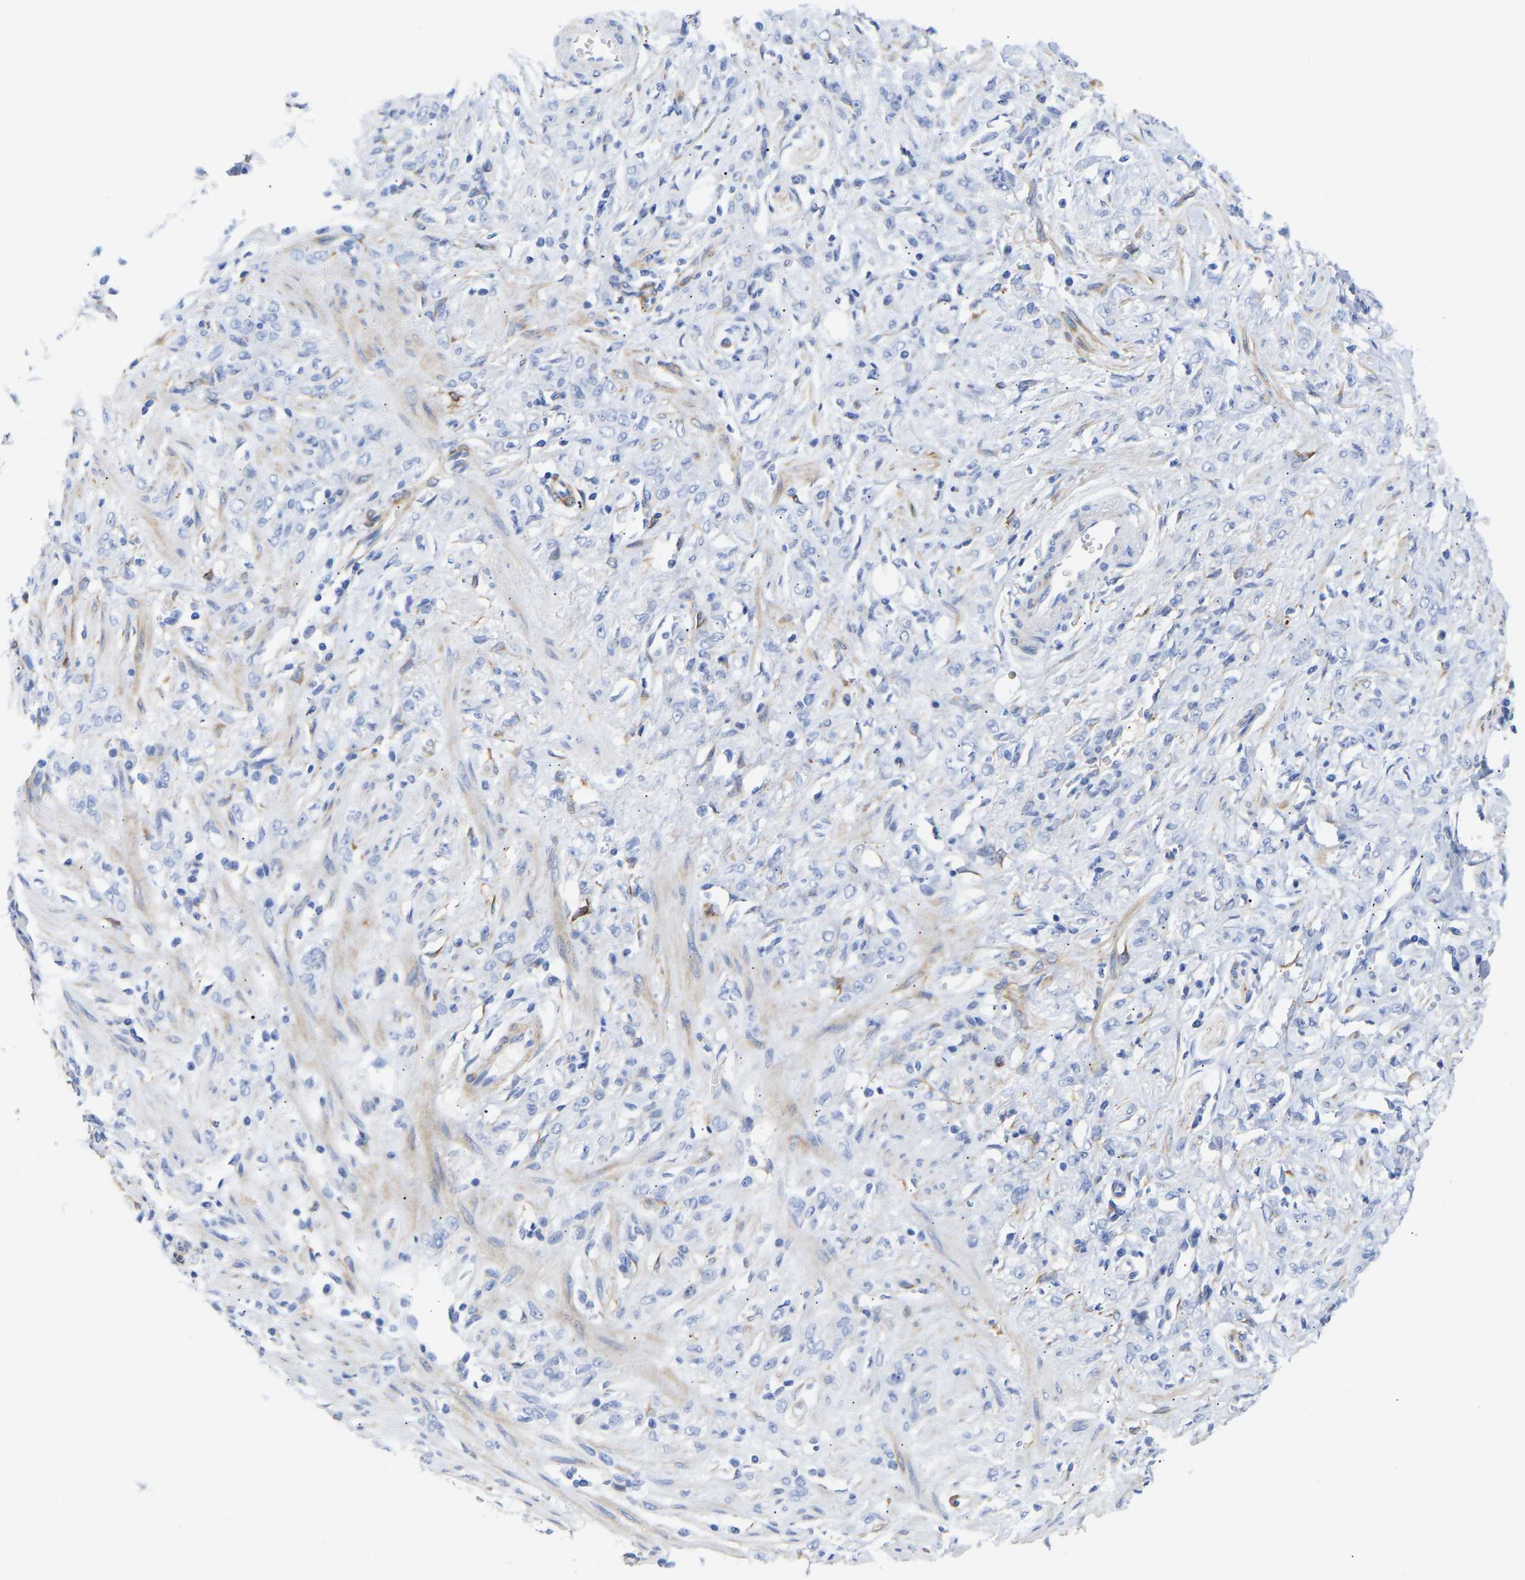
{"staining": {"intensity": "negative", "quantity": "none", "location": "none"}, "tissue": "stomach cancer", "cell_type": "Tumor cells", "image_type": "cancer", "snomed": [{"axis": "morphology", "description": "Normal tissue, NOS"}, {"axis": "morphology", "description": "Adenocarcinoma, NOS"}, {"axis": "topography", "description": "Stomach"}], "caption": "Stomach cancer was stained to show a protein in brown. There is no significant positivity in tumor cells. The staining was performed using DAB to visualize the protein expression in brown, while the nuclei were stained in blue with hematoxylin (Magnification: 20x).", "gene": "AMPH", "patient": {"sex": "male", "age": 82}}